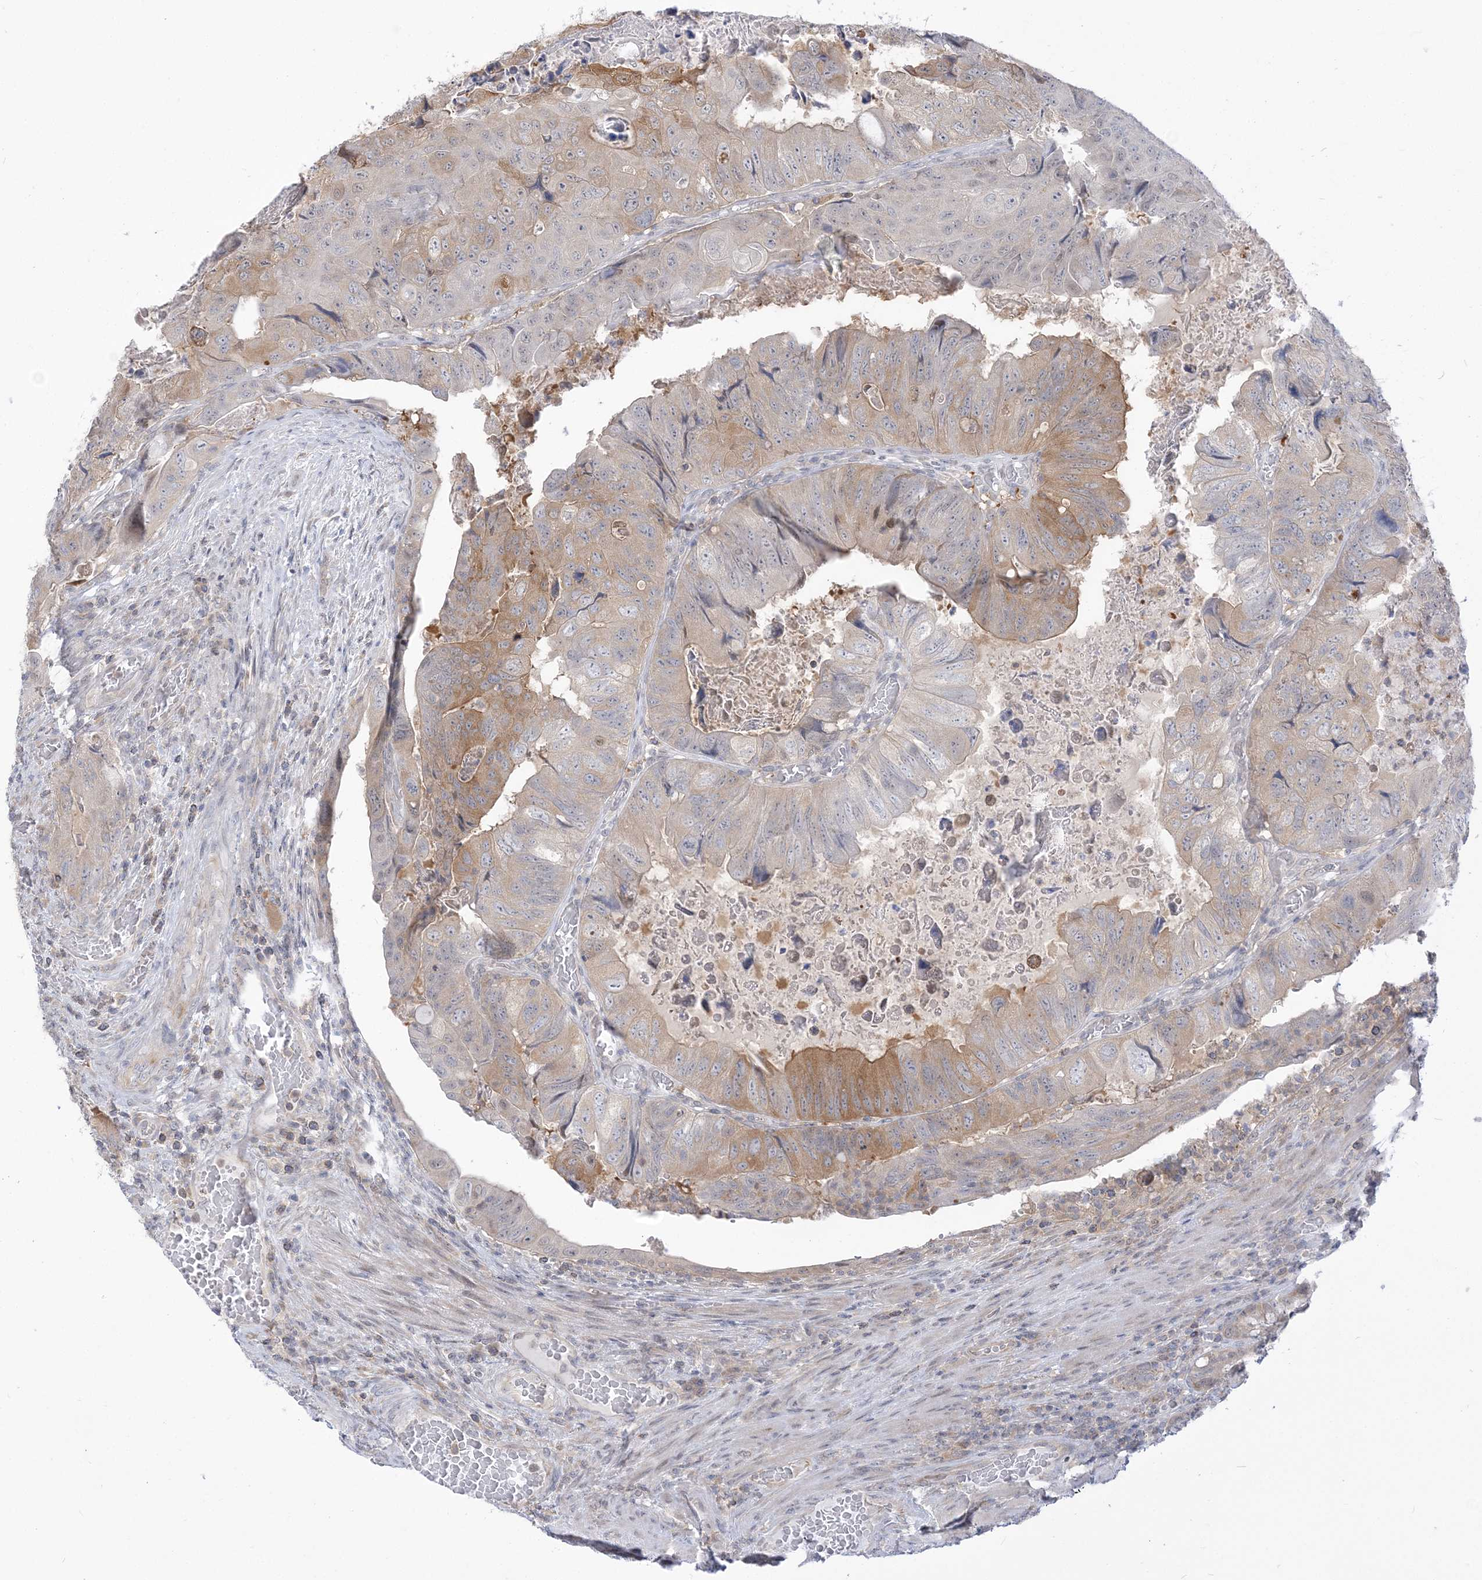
{"staining": {"intensity": "moderate", "quantity": "<25%", "location": "cytoplasmic/membranous"}, "tissue": "colorectal cancer", "cell_type": "Tumor cells", "image_type": "cancer", "snomed": [{"axis": "morphology", "description": "Adenocarcinoma, NOS"}, {"axis": "topography", "description": "Rectum"}], "caption": "Immunohistochemical staining of human colorectal adenocarcinoma shows low levels of moderate cytoplasmic/membranous protein staining in approximately <25% of tumor cells.", "gene": "THADA", "patient": {"sex": "male", "age": 63}}